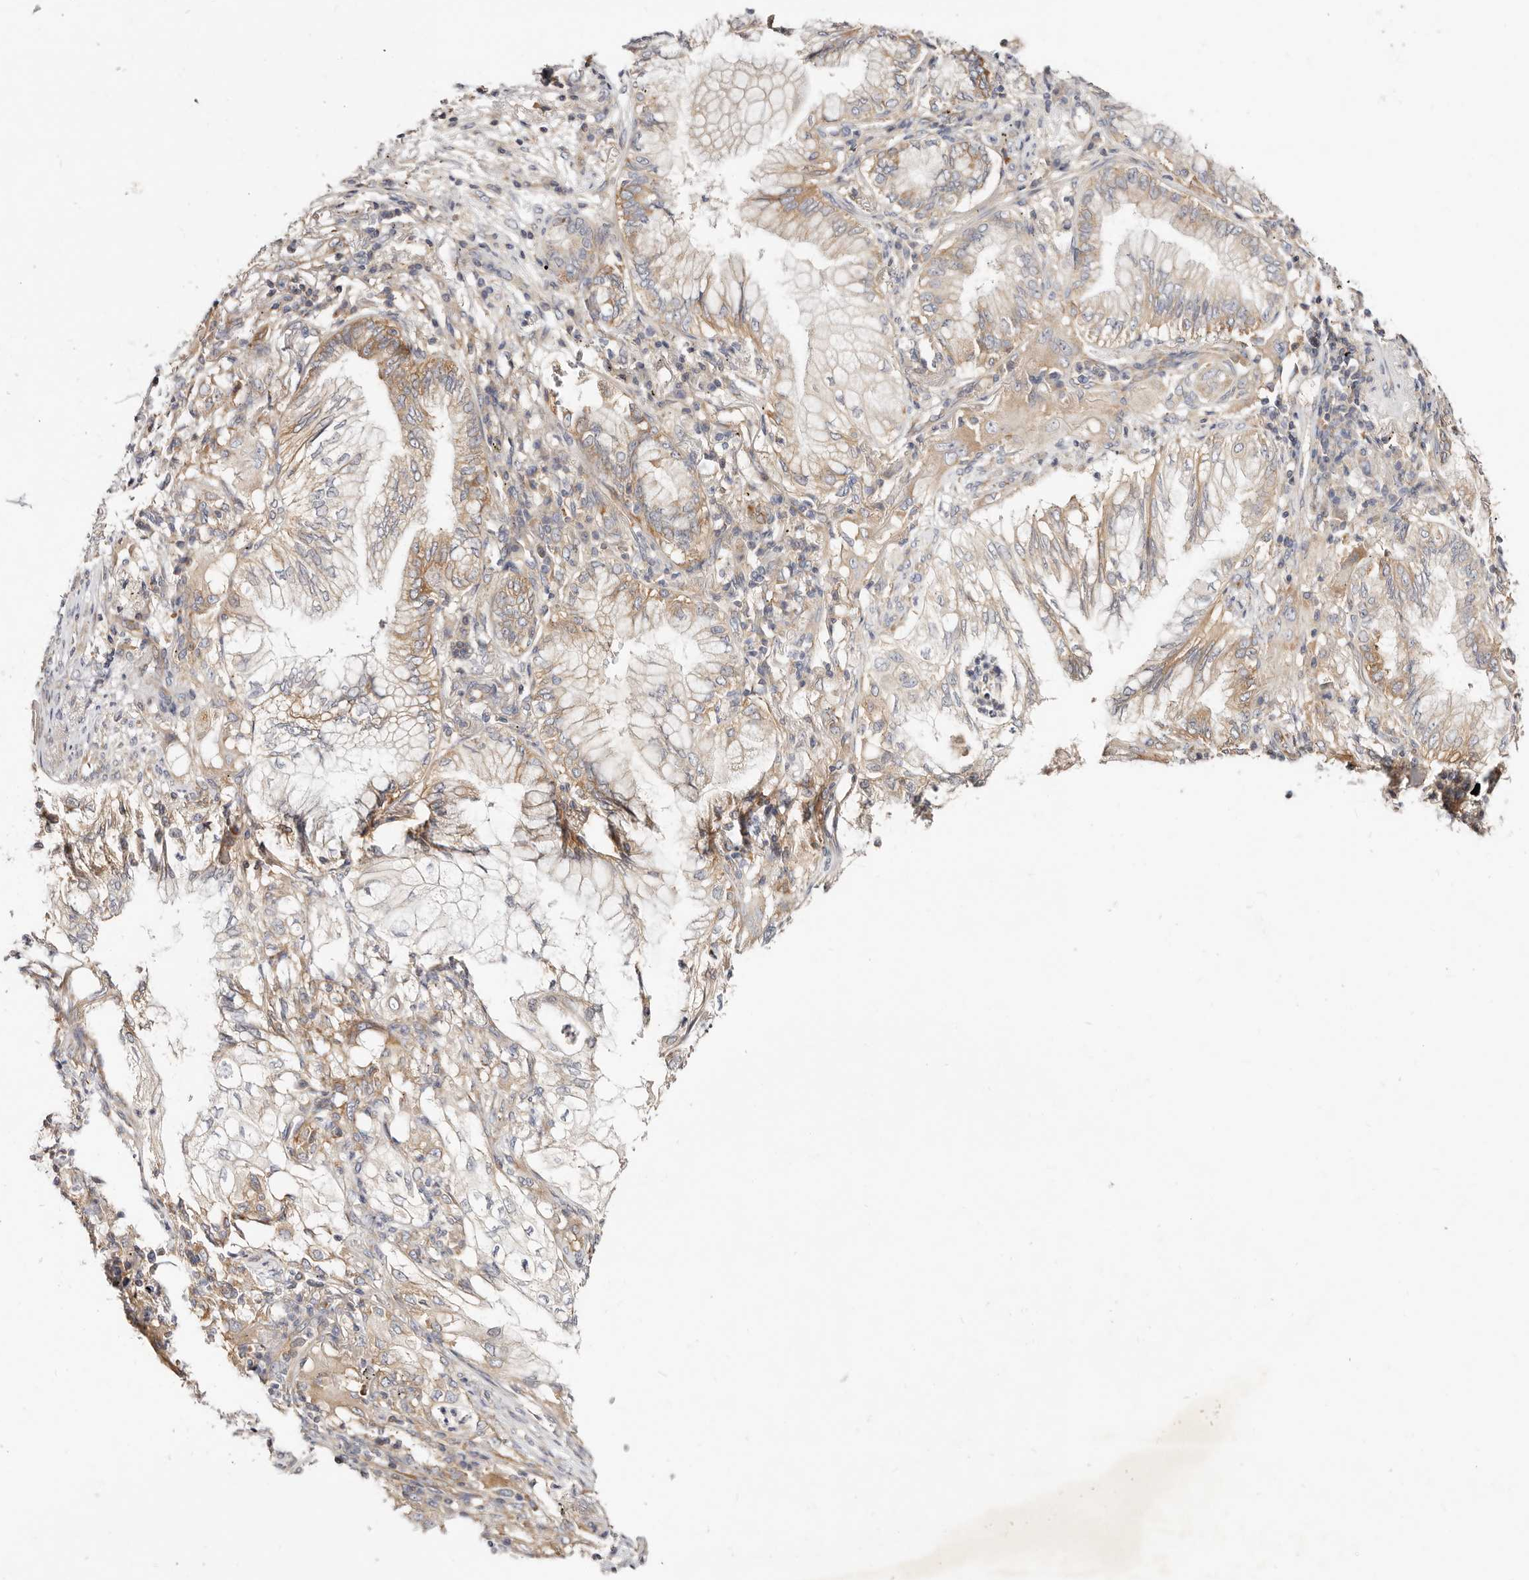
{"staining": {"intensity": "weak", "quantity": ">75%", "location": "cytoplasmic/membranous"}, "tissue": "lung cancer", "cell_type": "Tumor cells", "image_type": "cancer", "snomed": [{"axis": "morphology", "description": "Adenocarcinoma, NOS"}, {"axis": "topography", "description": "Lung"}], "caption": "A brown stain shows weak cytoplasmic/membranous staining of a protein in lung adenocarcinoma tumor cells.", "gene": "GNA13", "patient": {"sex": "female", "age": 70}}